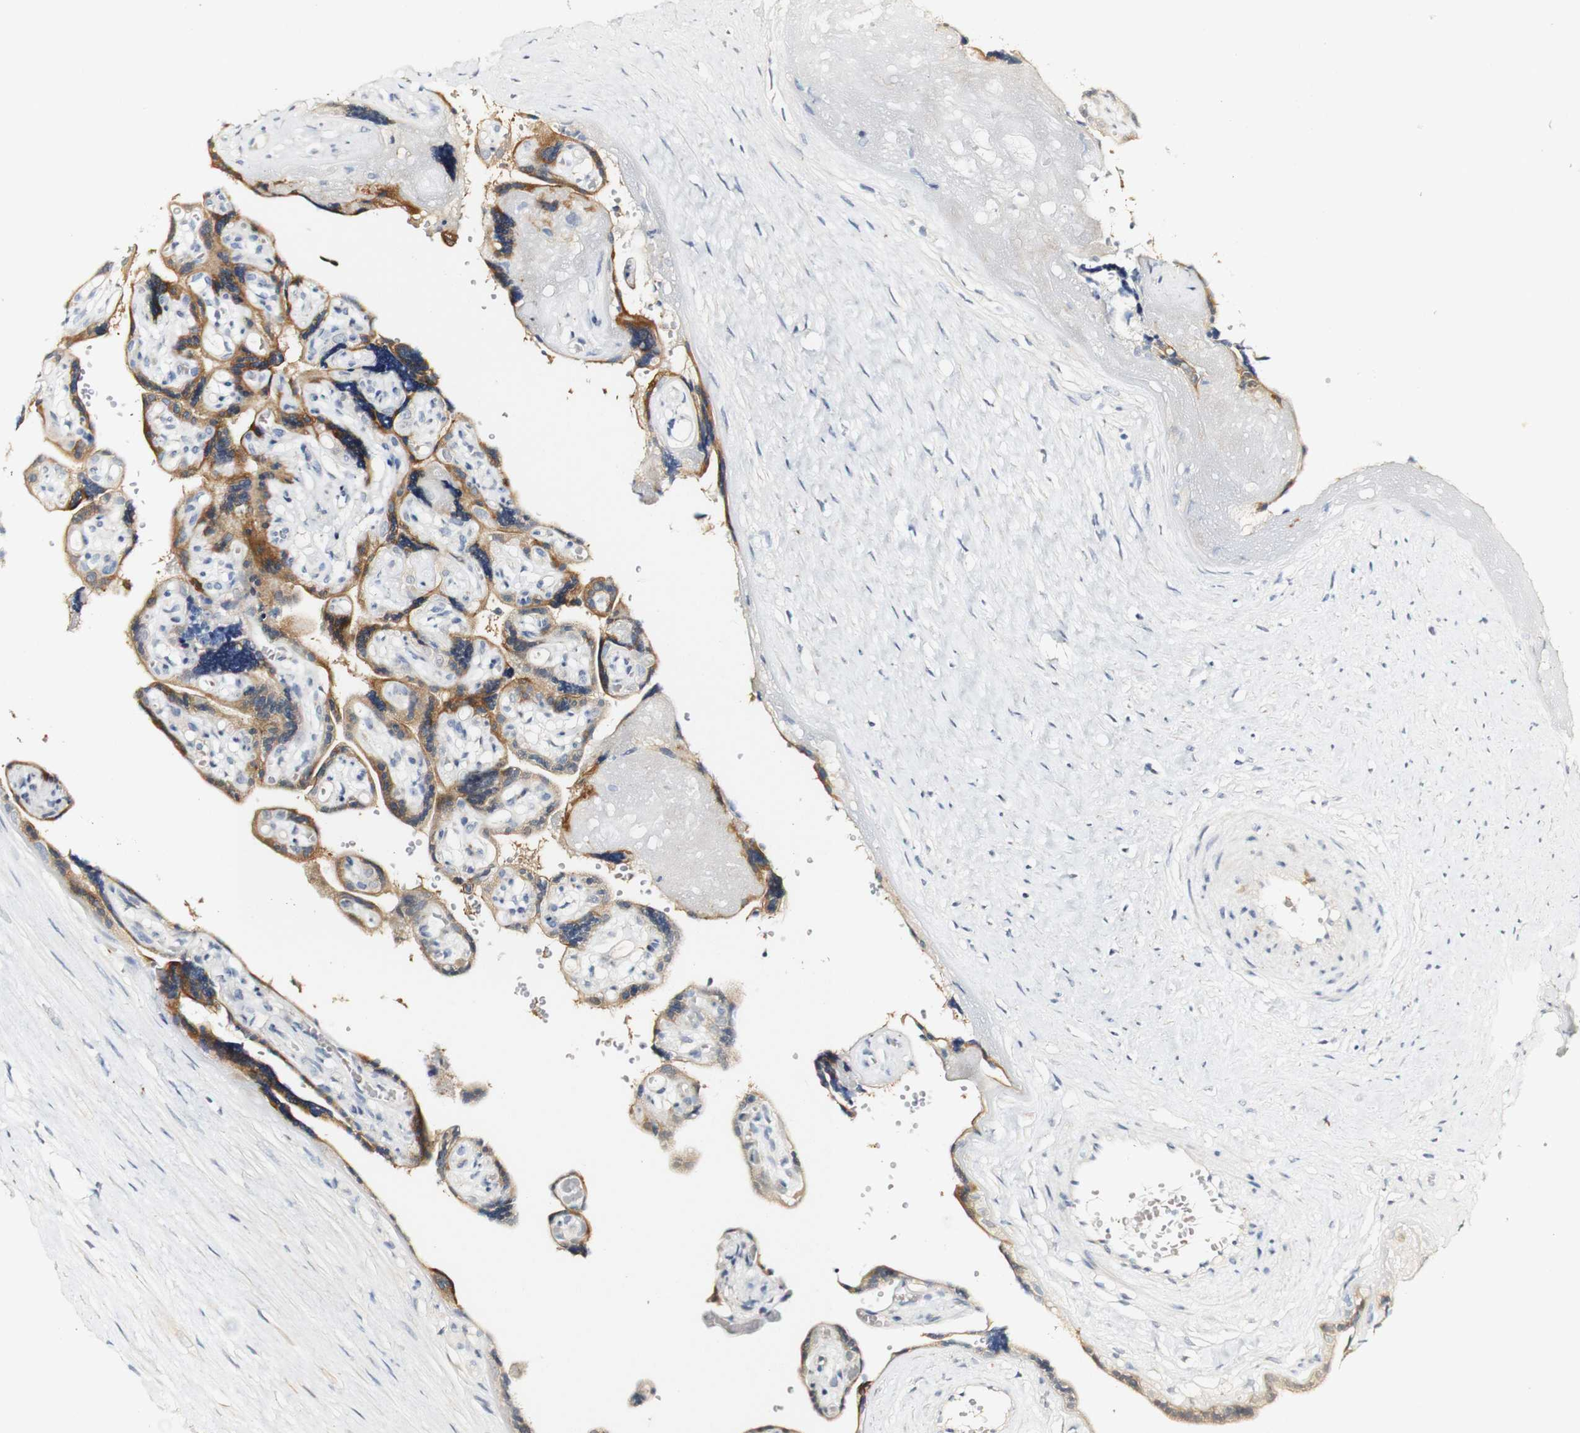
{"staining": {"intensity": "weak", "quantity": "25%-75%", "location": "cytoplasmic/membranous"}, "tissue": "placenta", "cell_type": "Decidual cells", "image_type": "normal", "snomed": [{"axis": "morphology", "description": "Normal tissue, NOS"}, {"axis": "topography", "description": "Placenta"}], "caption": "Approximately 25%-75% of decidual cells in unremarkable human placenta show weak cytoplasmic/membranous protein positivity as visualized by brown immunohistochemical staining.", "gene": "FMO3", "patient": {"sex": "female", "age": 30}}